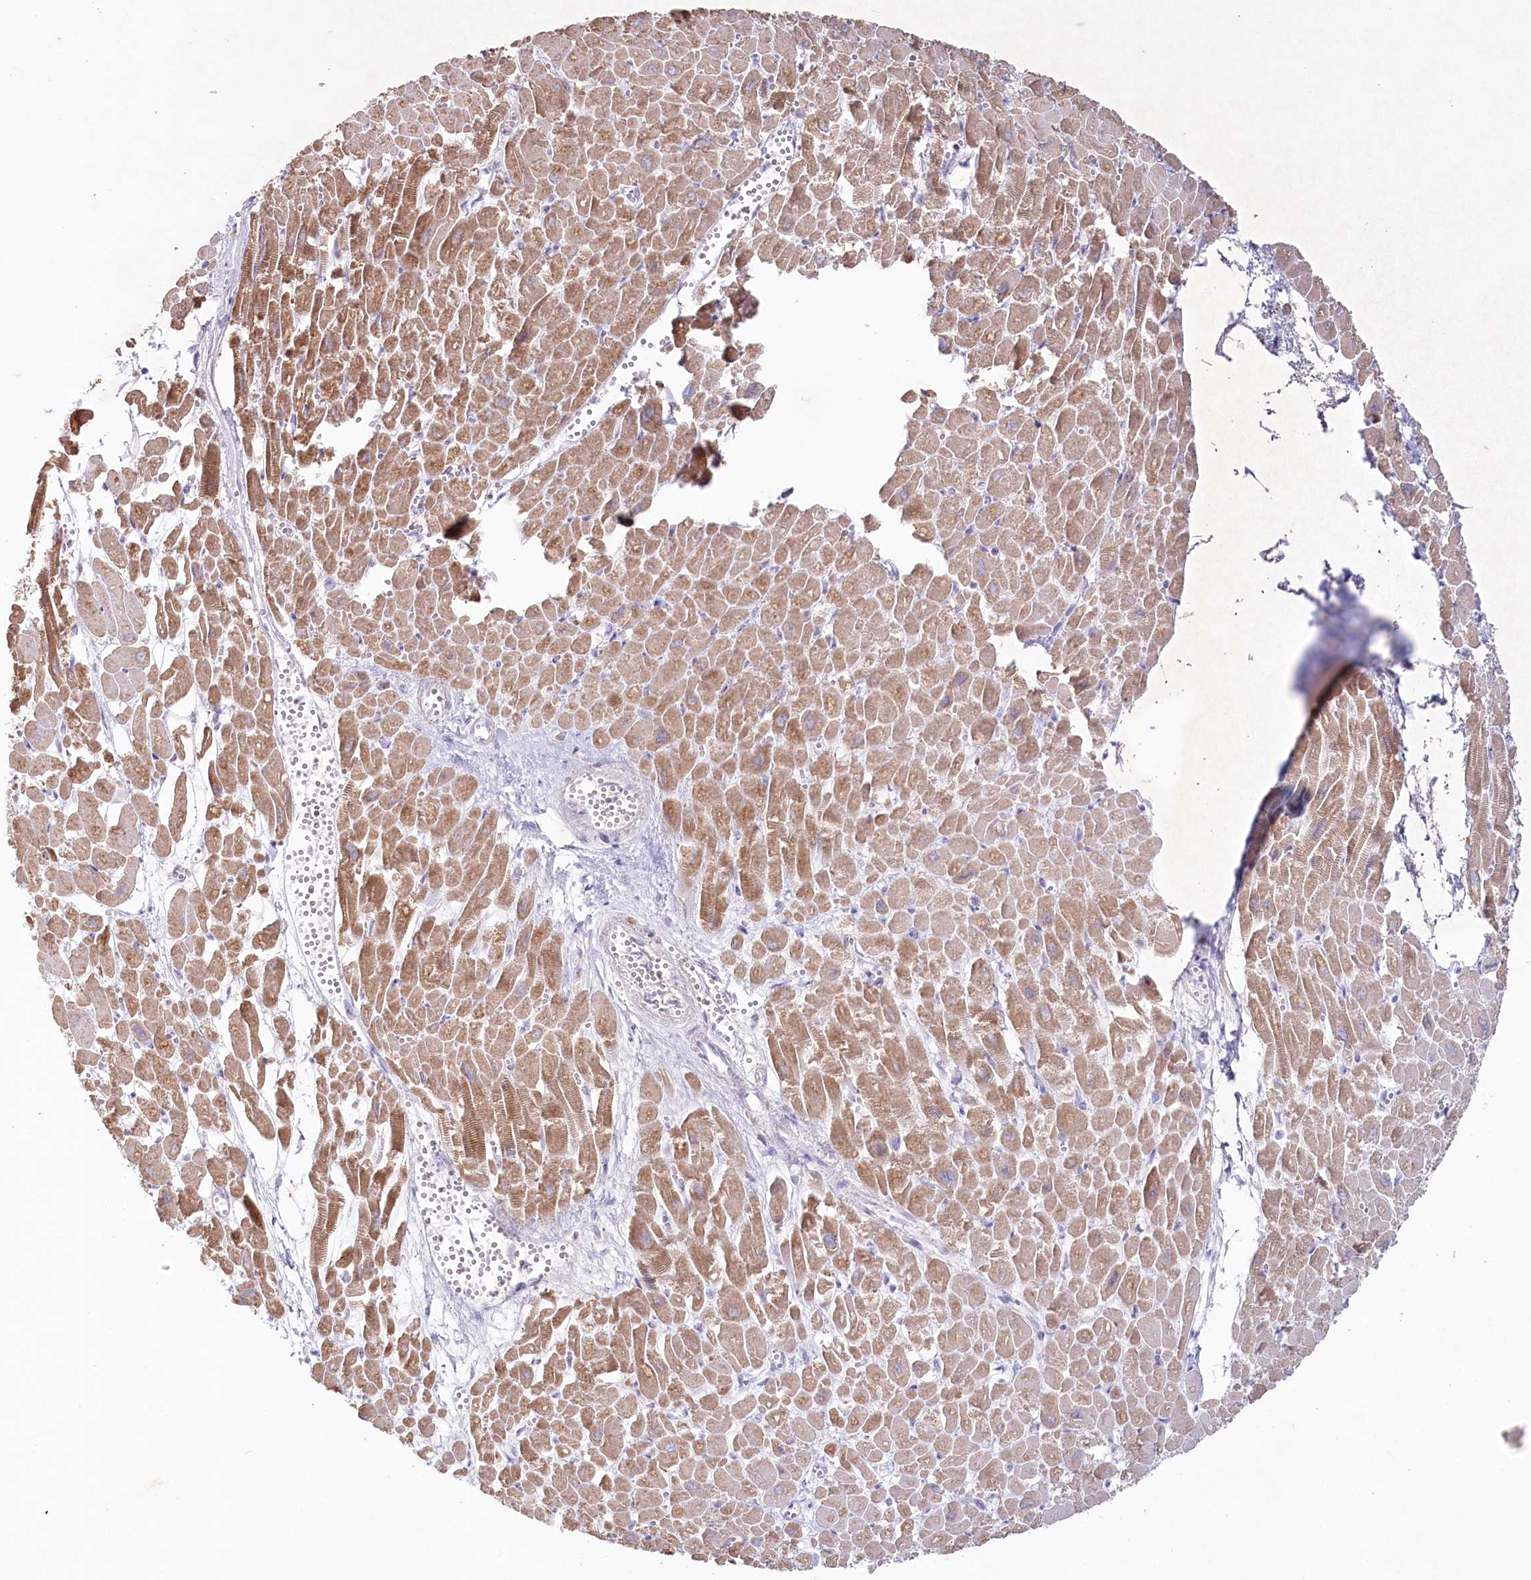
{"staining": {"intensity": "moderate", "quantity": ">75%", "location": "cytoplasmic/membranous"}, "tissue": "heart muscle", "cell_type": "Cardiomyocytes", "image_type": "normal", "snomed": [{"axis": "morphology", "description": "Normal tissue, NOS"}, {"axis": "topography", "description": "Heart"}], "caption": "High-magnification brightfield microscopy of unremarkable heart muscle stained with DAB (brown) and counterstained with hematoxylin (blue). cardiomyocytes exhibit moderate cytoplasmic/membranous positivity is seen in about>75% of cells.", "gene": "PSAPL1", "patient": {"sex": "male", "age": 54}}